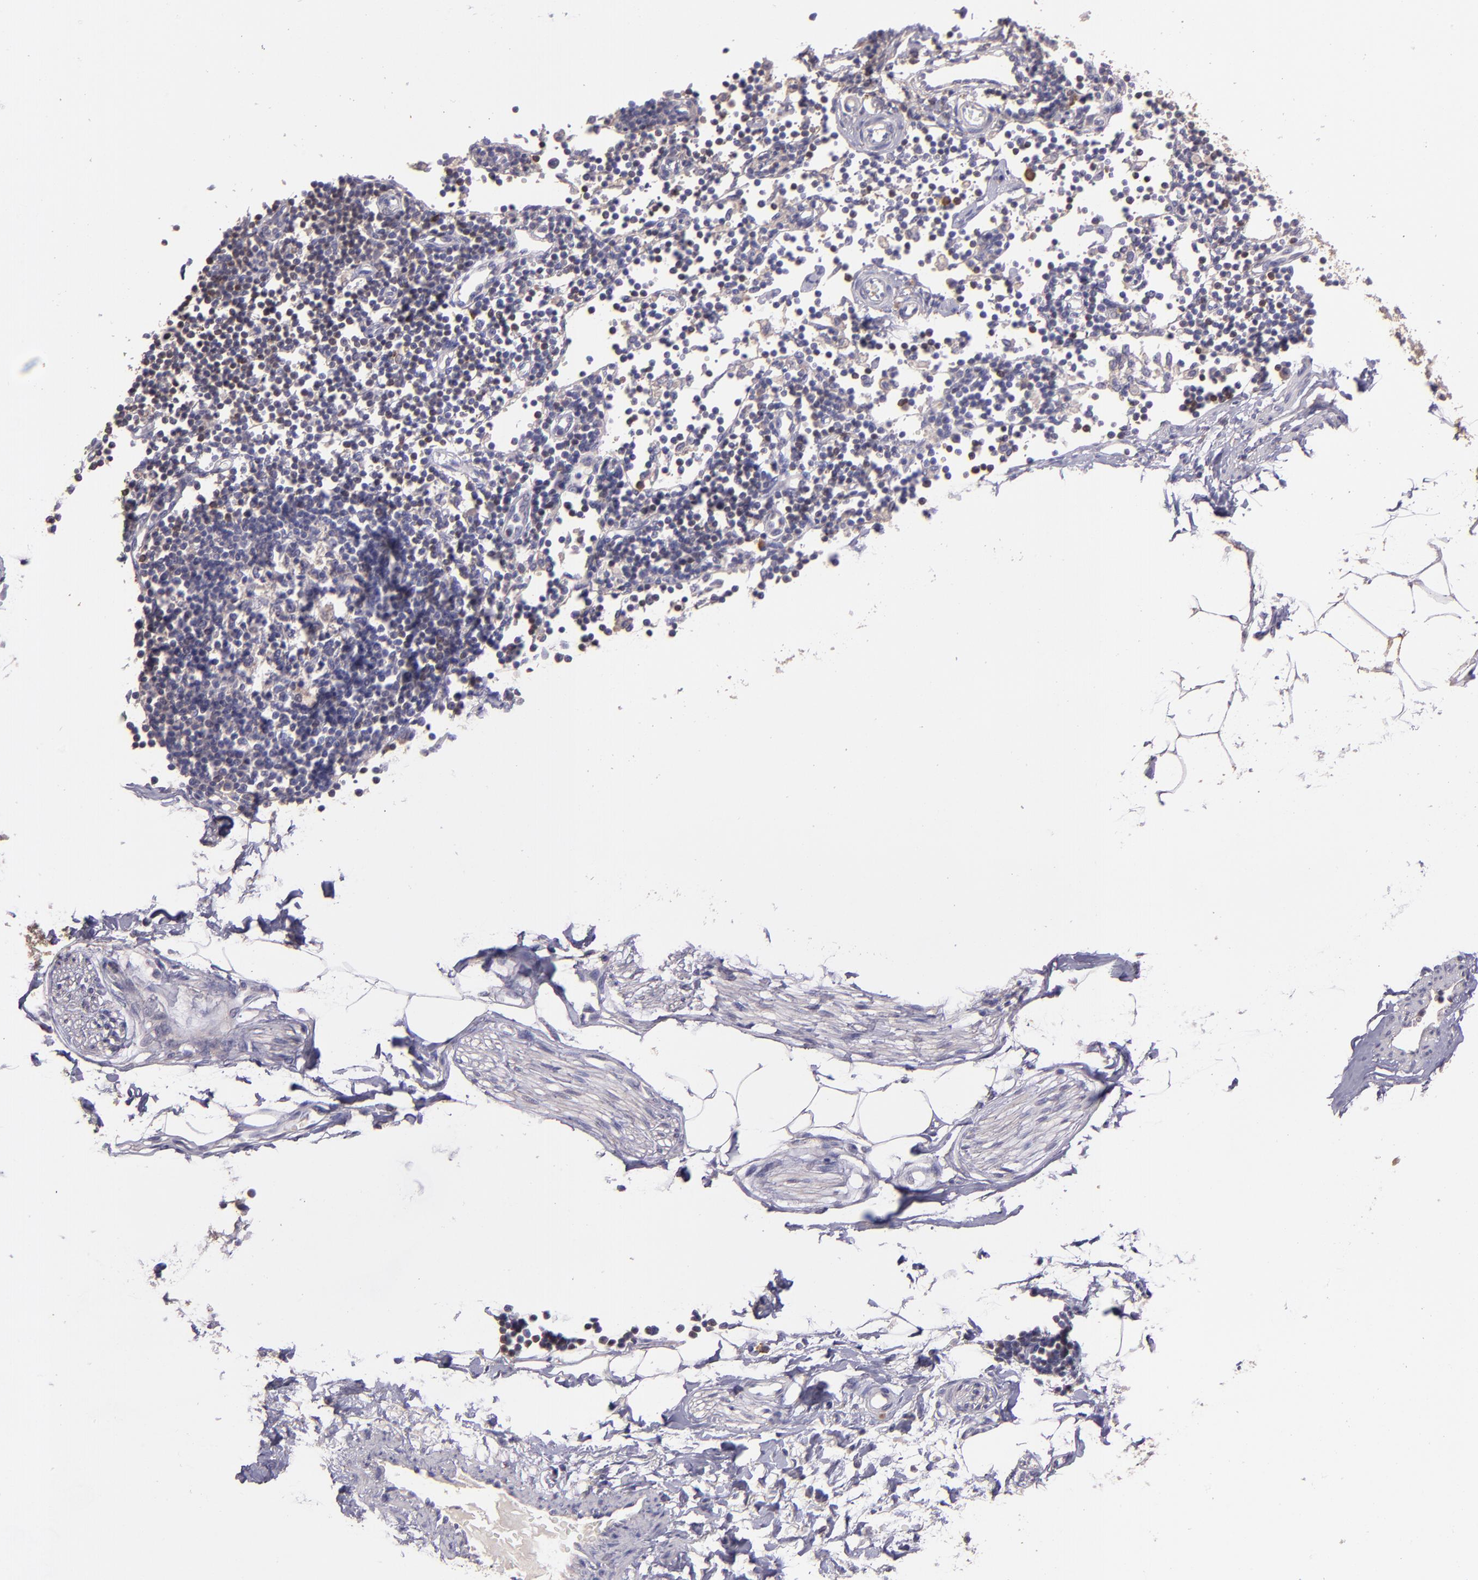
{"staining": {"intensity": "negative", "quantity": "none", "location": "none"}, "tissue": "adipose tissue", "cell_type": "Adipocytes", "image_type": "normal", "snomed": [{"axis": "morphology", "description": "Normal tissue, NOS"}, {"axis": "morphology", "description": "Adenocarcinoma, NOS"}, {"axis": "topography", "description": "Colon"}, {"axis": "topography", "description": "Peripheral nerve tissue"}], "caption": "This is an immunohistochemistry (IHC) photomicrograph of normal adipose tissue. There is no staining in adipocytes.", "gene": "PAPPA", "patient": {"sex": "male", "age": 14}}